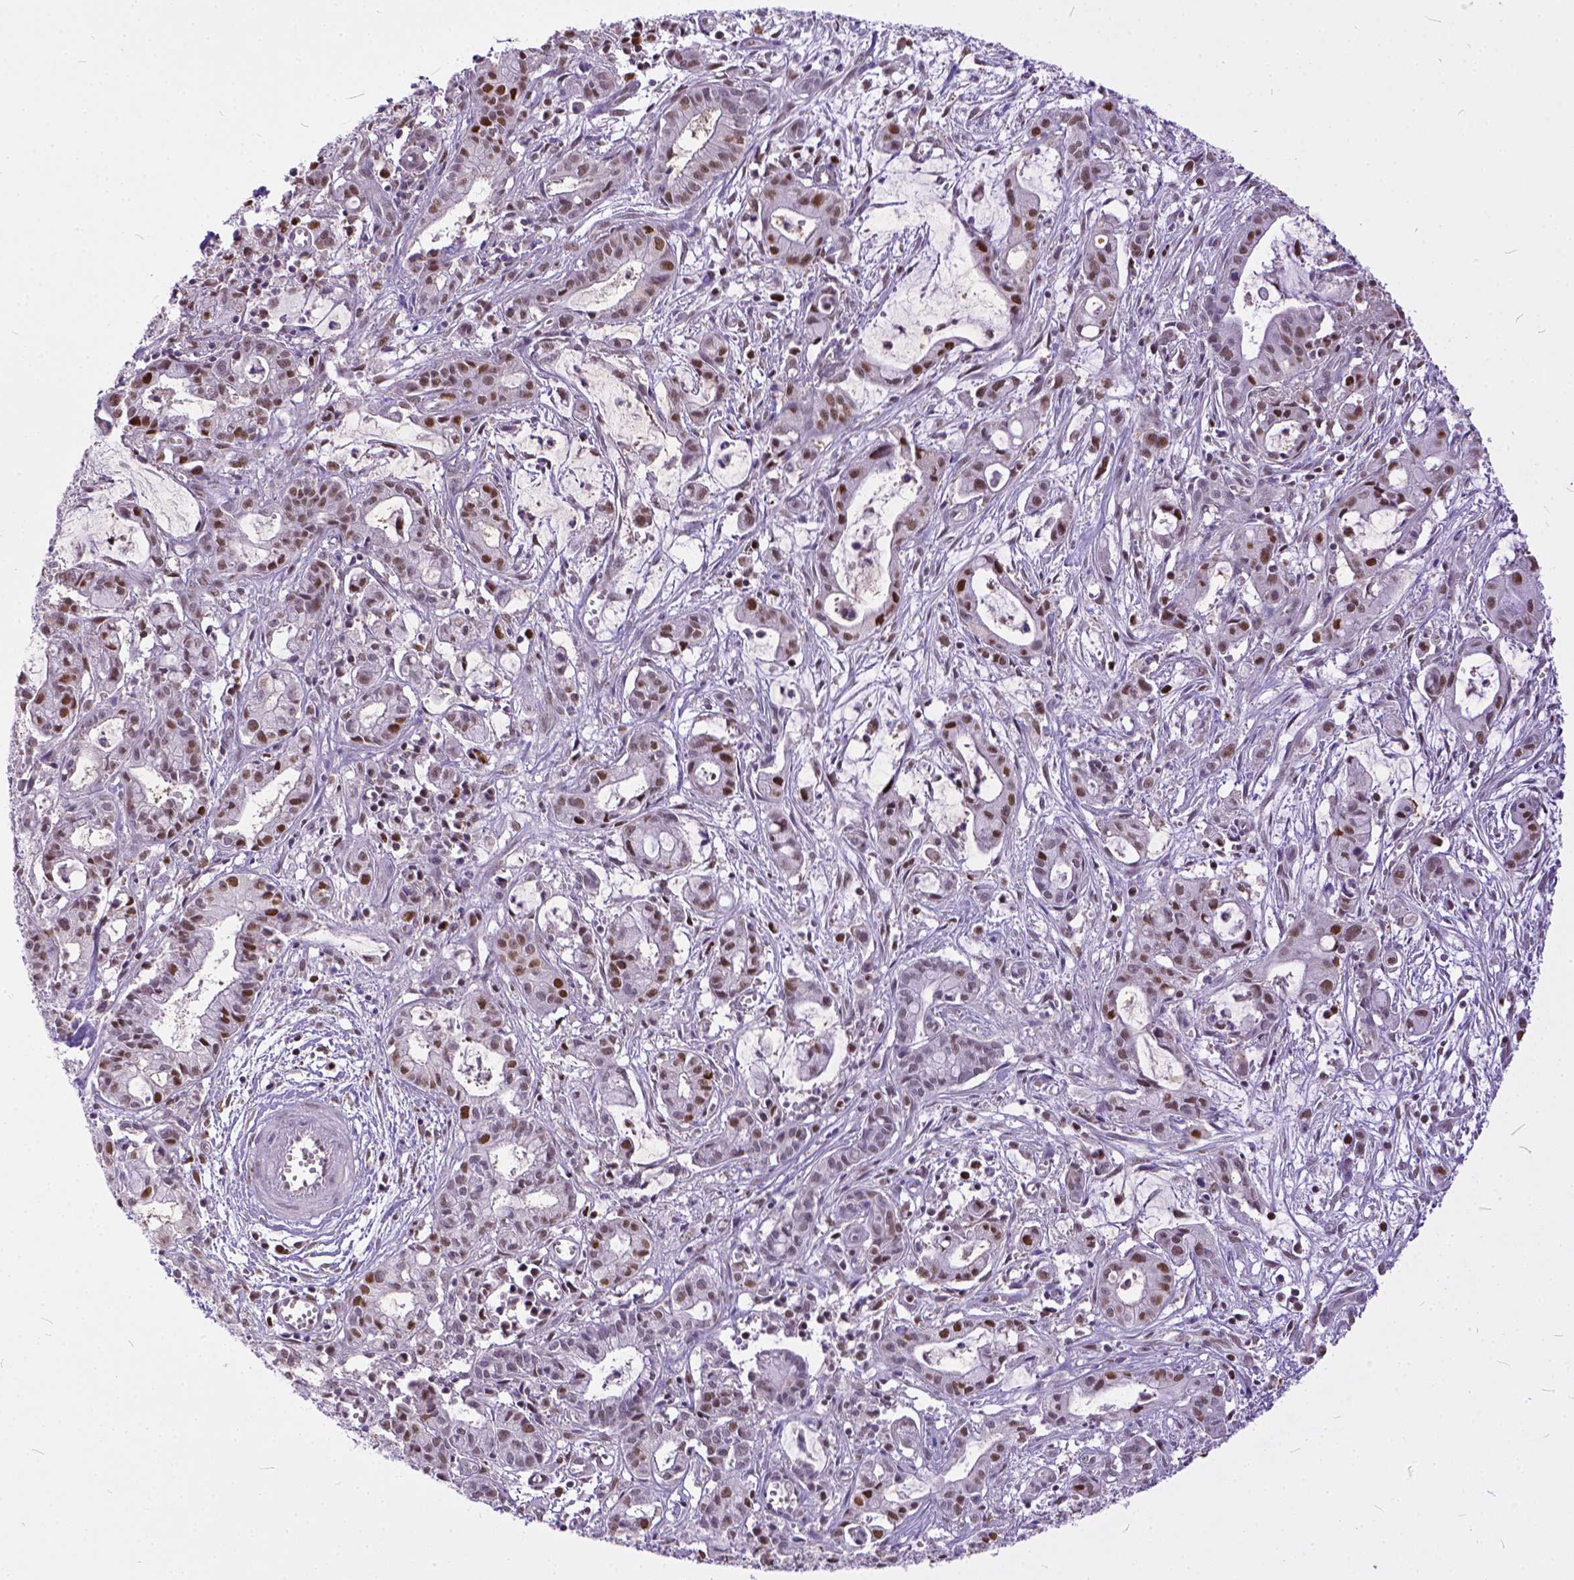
{"staining": {"intensity": "moderate", "quantity": ">75%", "location": "nuclear"}, "tissue": "pancreatic cancer", "cell_type": "Tumor cells", "image_type": "cancer", "snomed": [{"axis": "morphology", "description": "Adenocarcinoma, NOS"}, {"axis": "topography", "description": "Pancreas"}], "caption": "A brown stain labels moderate nuclear positivity of a protein in human pancreatic adenocarcinoma tumor cells.", "gene": "ERCC1", "patient": {"sex": "male", "age": 48}}